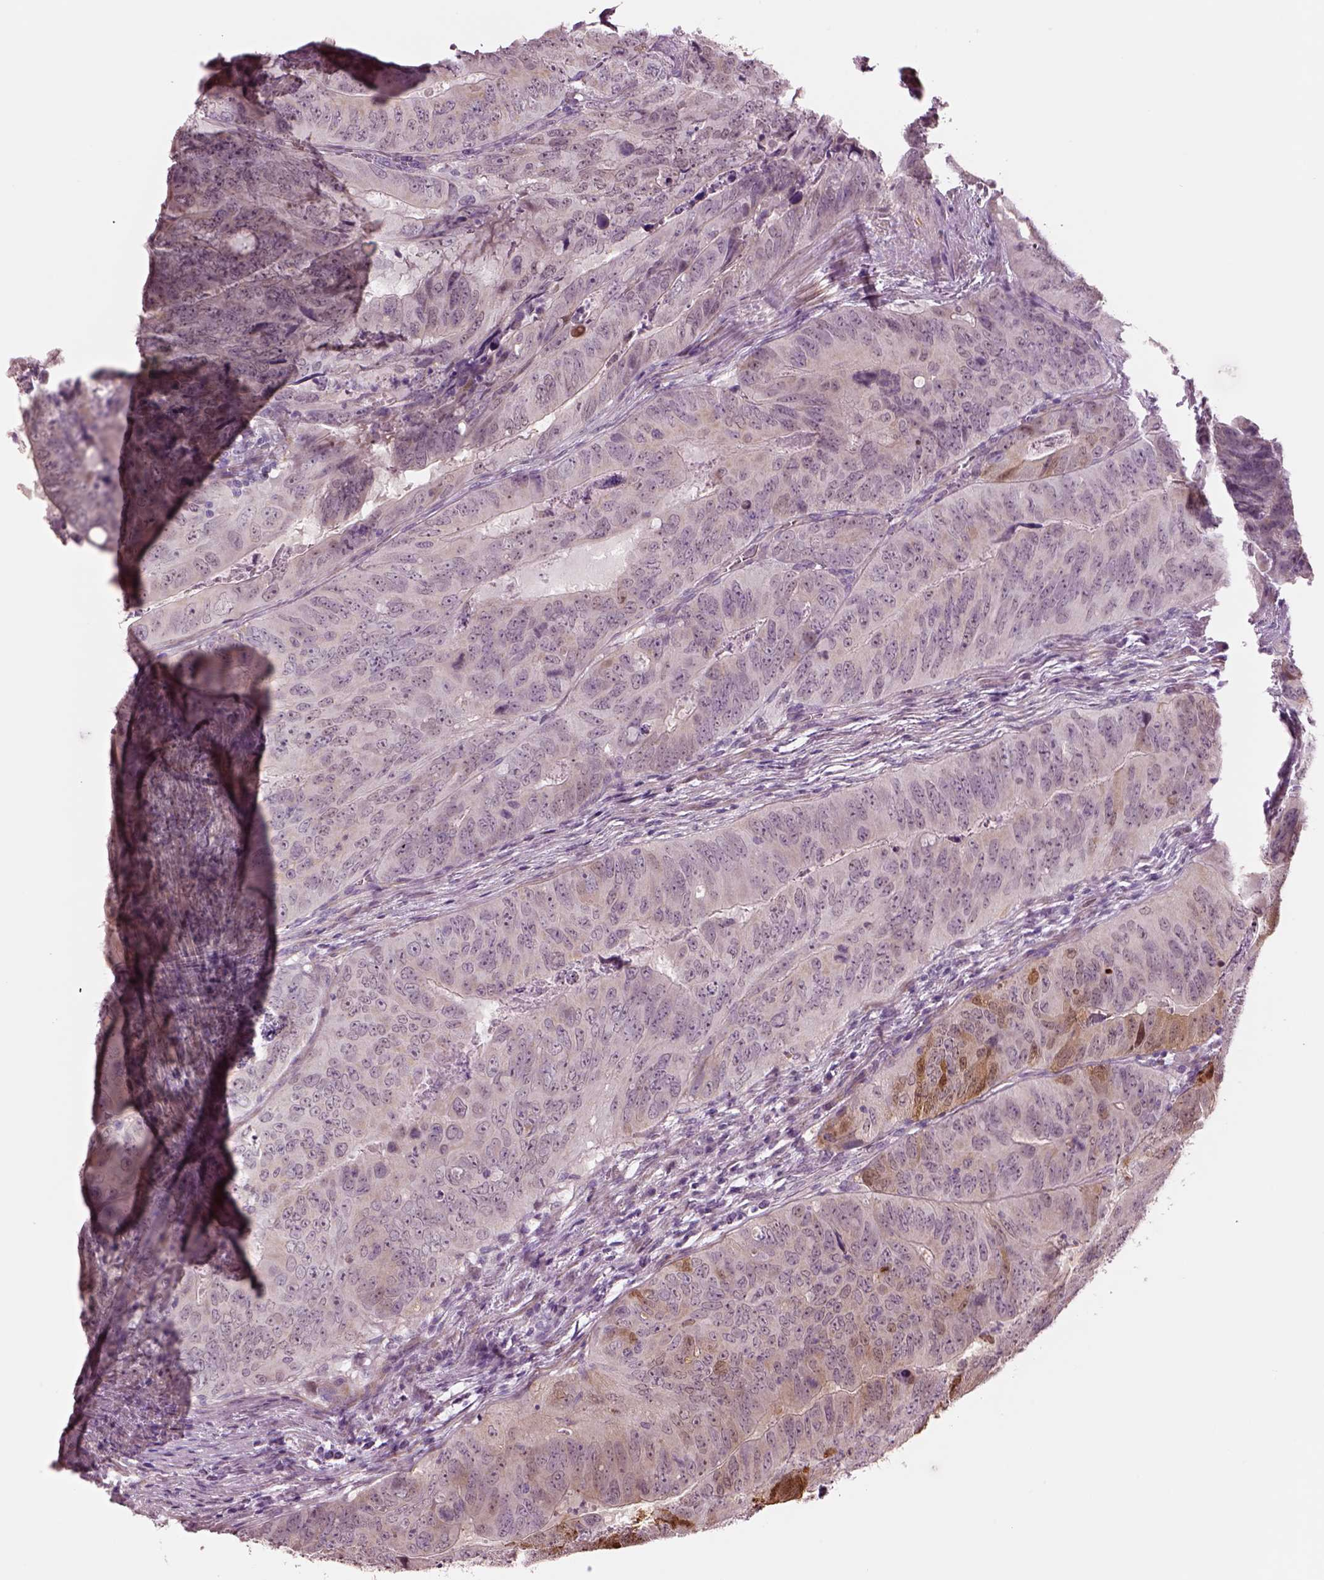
{"staining": {"intensity": "moderate", "quantity": "<25%", "location": "cytoplasmic/membranous"}, "tissue": "colorectal cancer", "cell_type": "Tumor cells", "image_type": "cancer", "snomed": [{"axis": "morphology", "description": "Adenocarcinoma, NOS"}, {"axis": "topography", "description": "Colon"}], "caption": "An image of colorectal cancer stained for a protein displays moderate cytoplasmic/membranous brown staining in tumor cells.", "gene": "SCML2", "patient": {"sex": "male", "age": 79}}